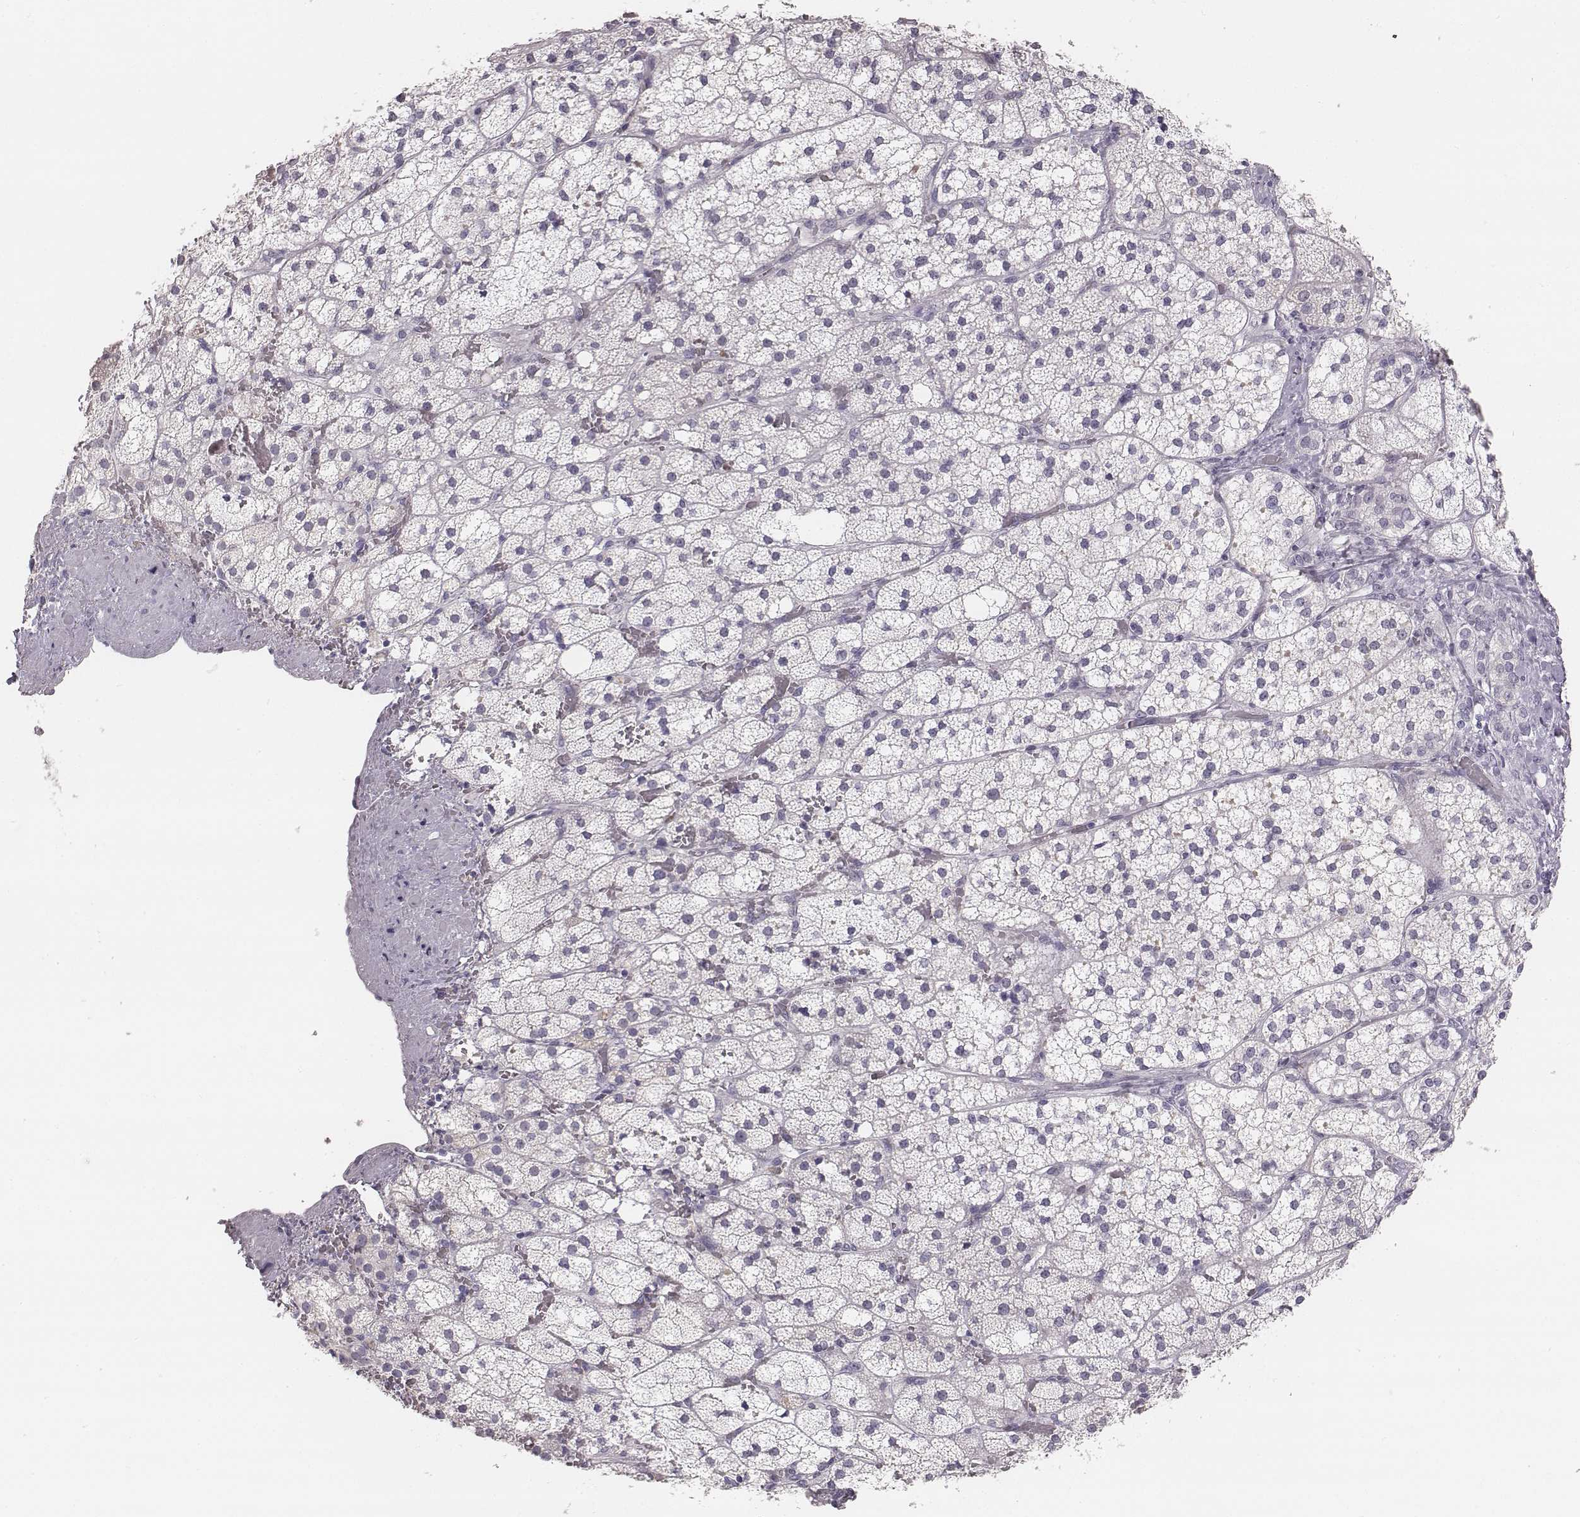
{"staining": {"intensity": "negative", "quantity": "none", "location": "none"}, "tissue": "adrenal gland", "cell_type": "Glandular cells", "image_type": "normal", "snomed": [{"axis": "morphology", "description": "Normal tissue, NOS"}, {"axis": "topography", "description": "Adrenal gland"}], "caption": "DAB immunohistochemical staining of benign adrenal gland displays no significant positivity in glandular cells. The staining is performed using DAB brown chromogen with nuclei counter-stained in using hematoxylin.", "gene": "KCNJ12", "patient": {"sex": "male", "age": 53}}